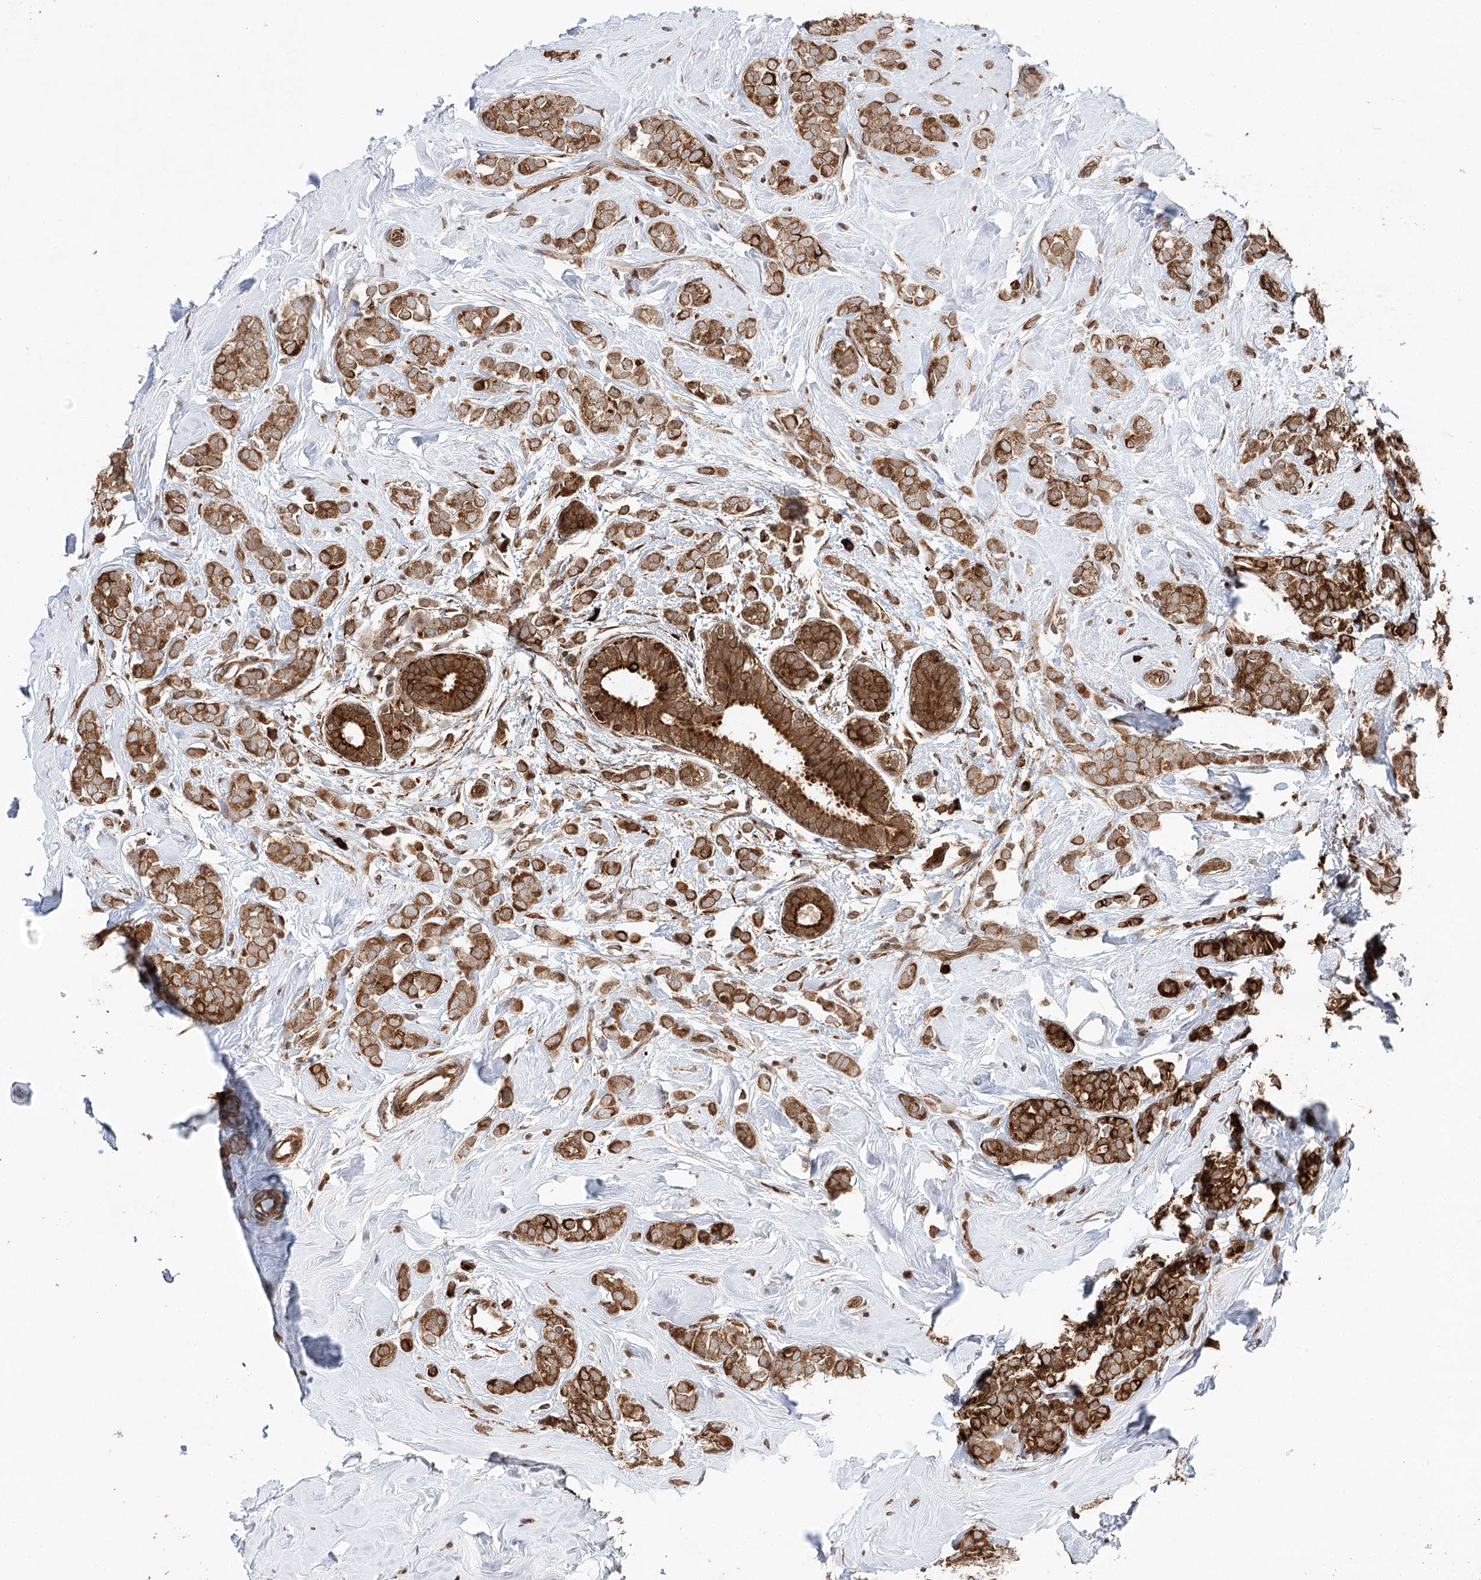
{"staining": {"intensity": "strong", "quantity": ">75%", "location": "cytoplasmic/membranous"}, "tissue": "breast cancer", "cell_type": "Tumor cells", "image_type": "cancer", "snomed": [{"axis": "morphology", "description": "Lobular carcinoma"}, {"axis": "topography", "description": "Breast"}], "caption": "Breast cancer tissue demonstrates strong cytoplasmic/membranous expression in approximately >75% of tumor cells, visualized by immunohistochemistry.", "gene": "DNAJB14", "patient": {"sex": "female", "age": 47}}